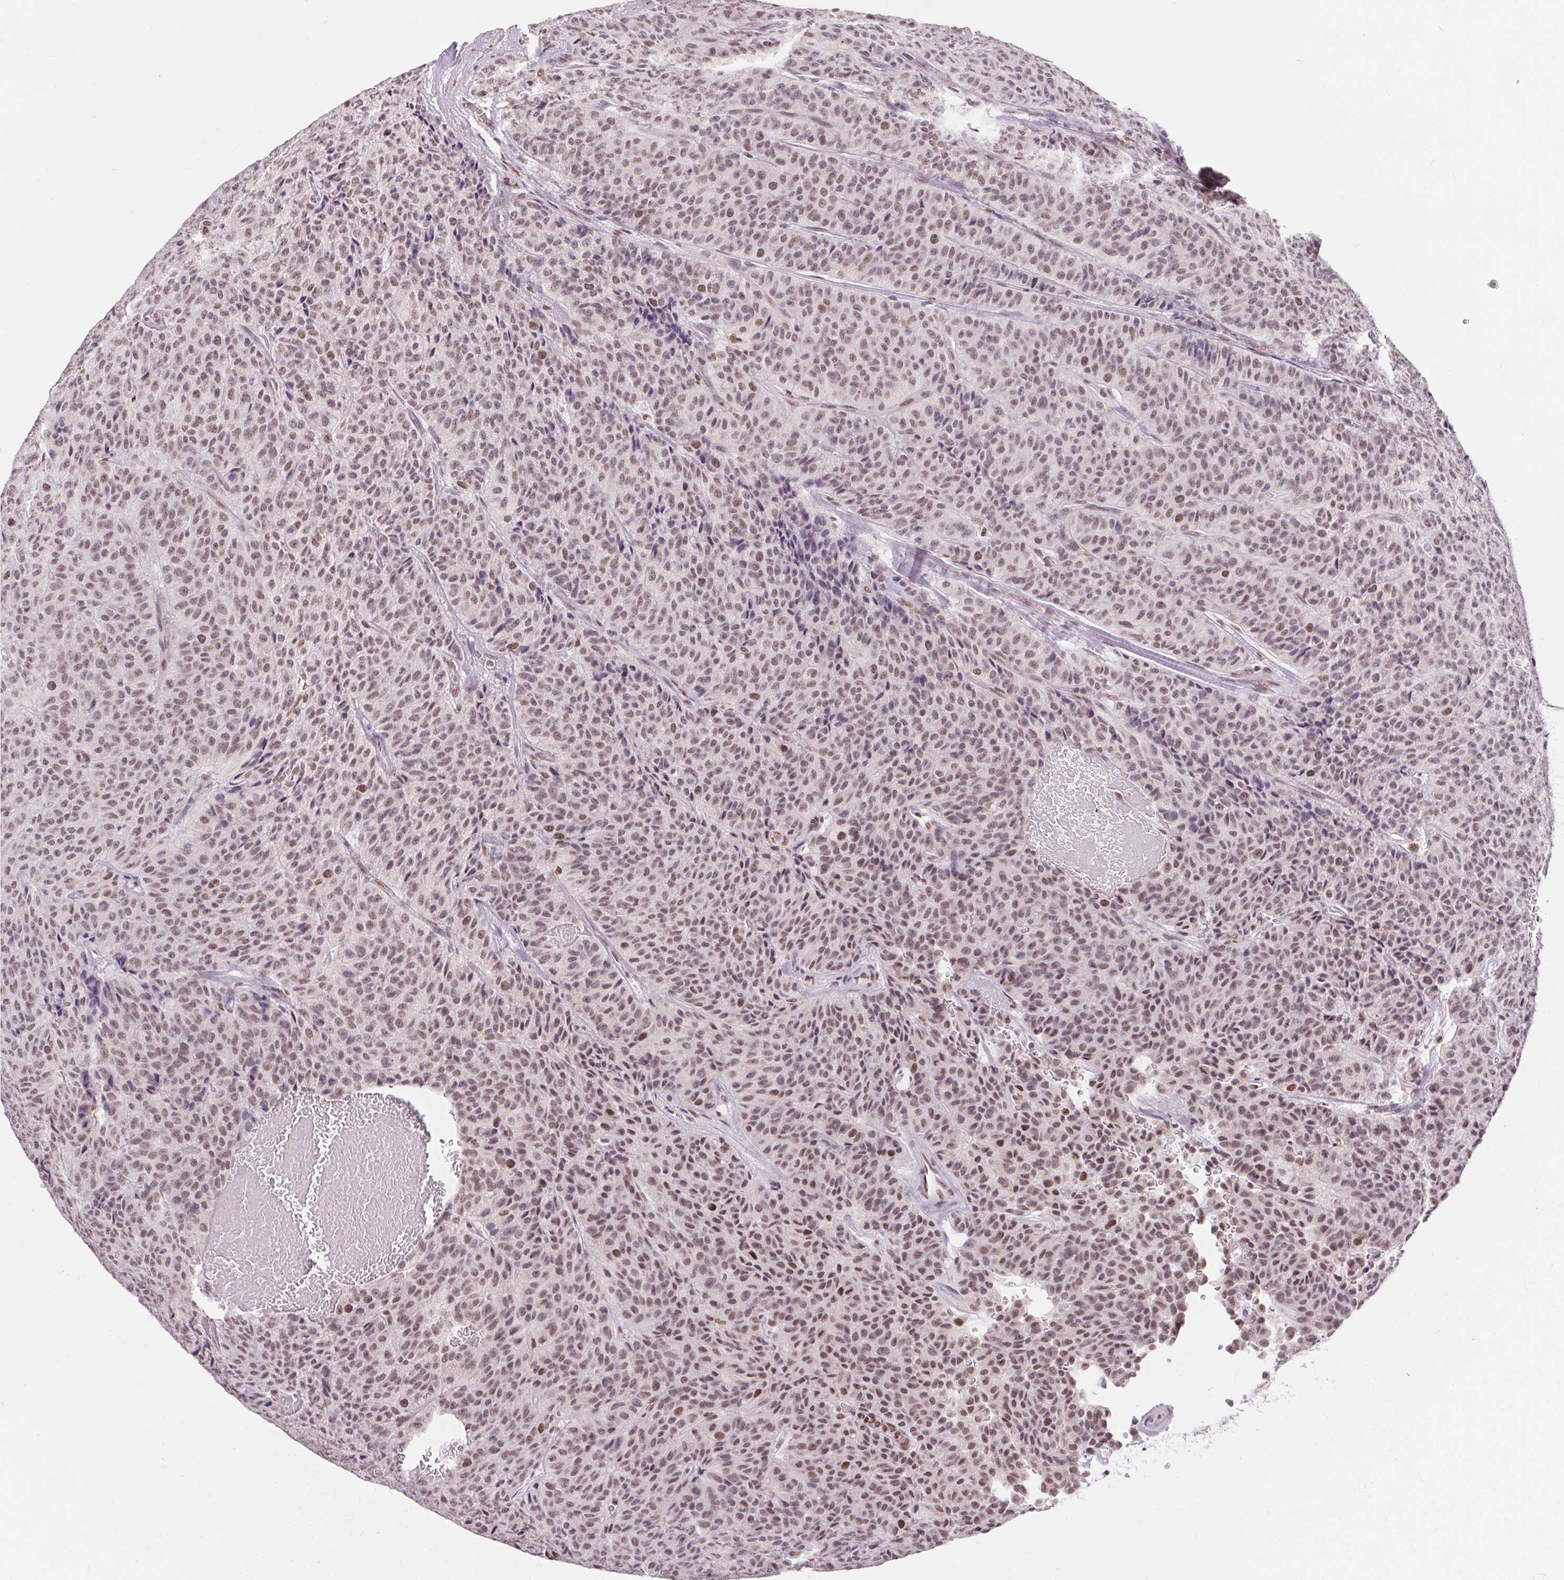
{"staining": {"intensity": "weak", "quantity": "25%-75%", "location": "nuclear"}, "tissue": "carcinoid", "cell_type": "Tumor cells", "image_type": "cancer", "snomed": [{"axis": "morphology", "description": "Carcinoid, malignant, NOS"}, {"axis": "topography", "description": "Lung"}], "caption": "About 25%-75% of tumor cells in human carcinoid (malignant) display weak nuclear protein positivity as visualized by brown immunohistochemical staining.", "gene": "NFE2L1", "patient": {"sex": "male", "age": 71}}